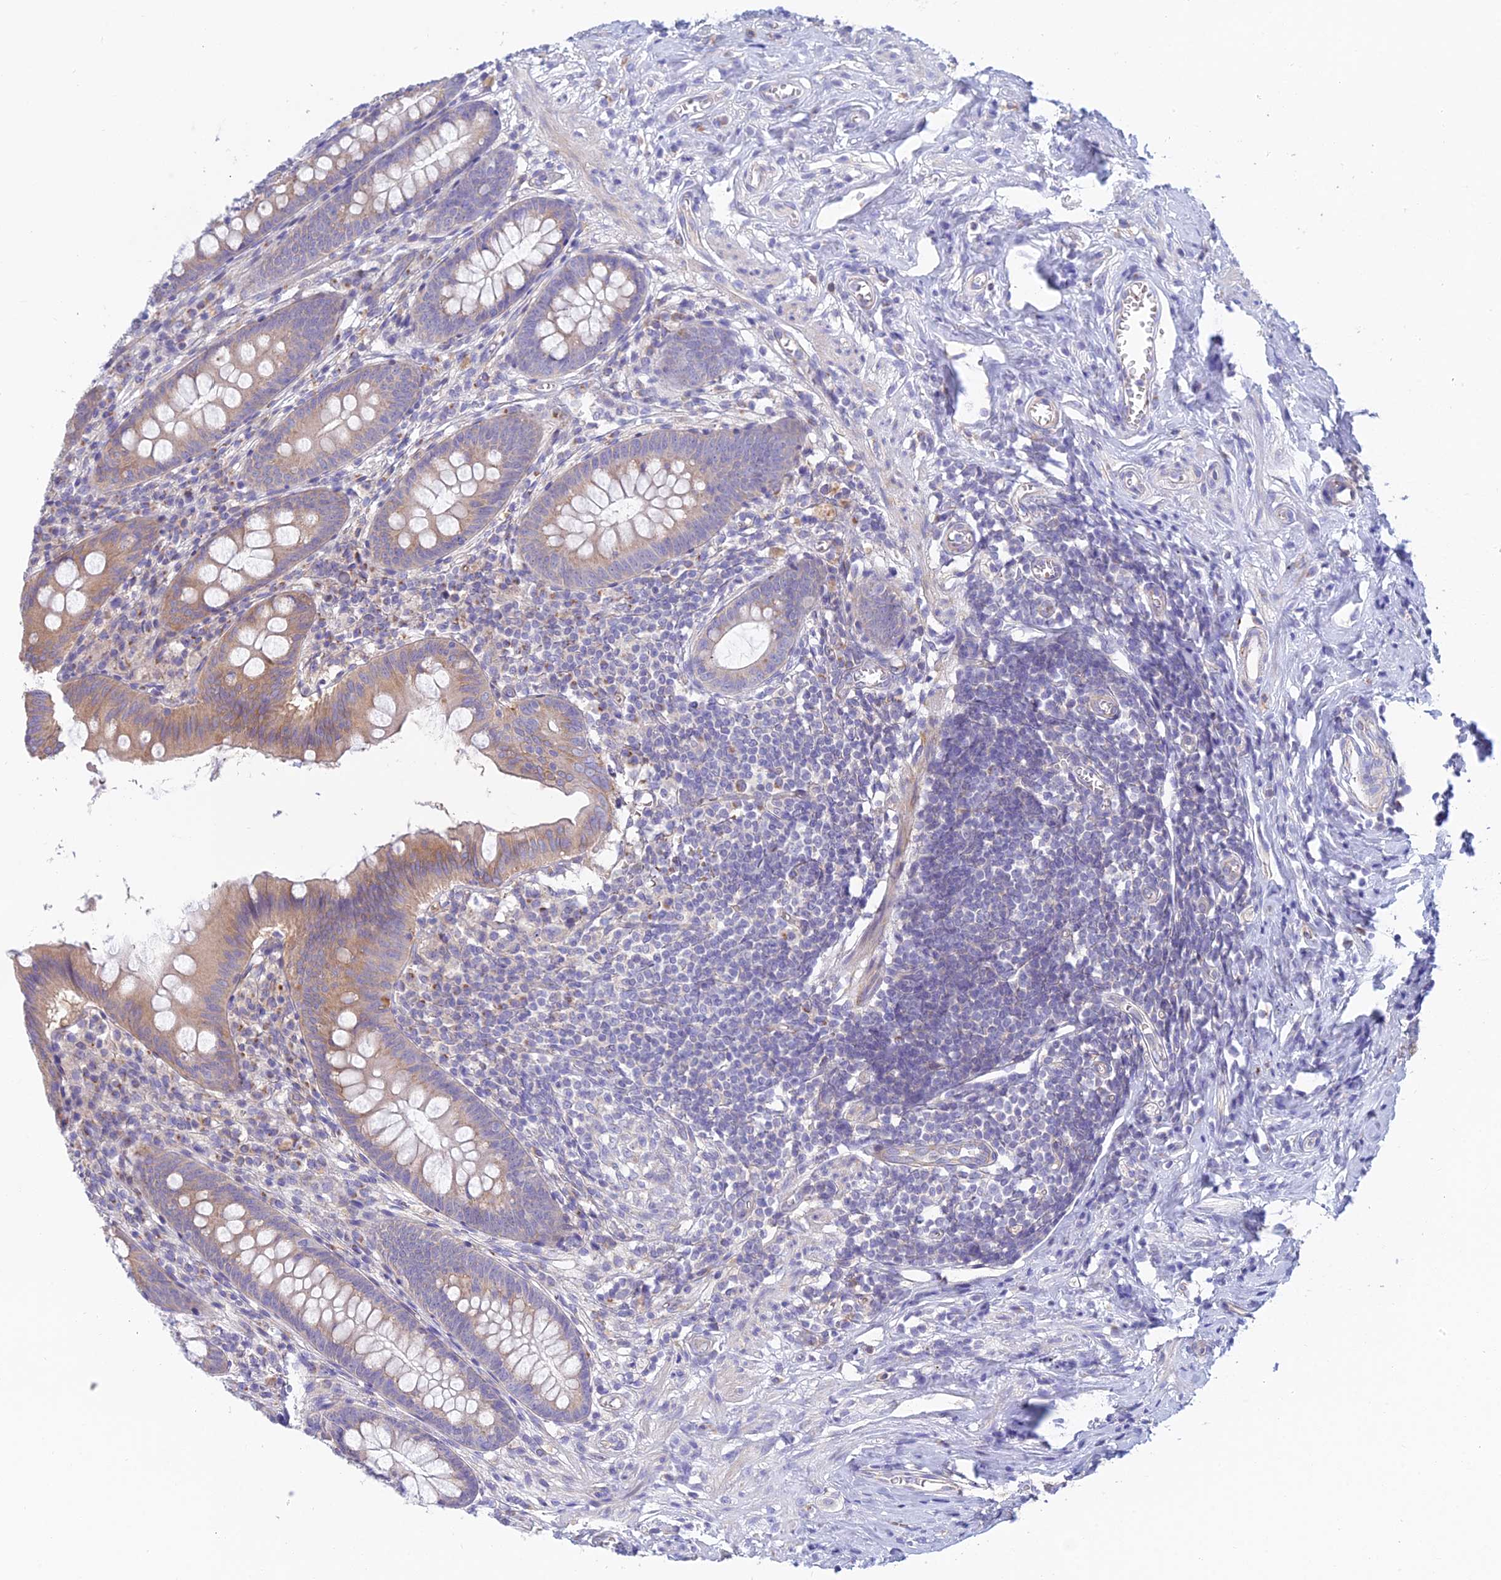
{"staining": {"intensity": "moderate", "quantity": "<25%", "location": "cytoplasmic/membranous"}, "tissue": "appendix", "cell_type": "Glandular cells", "image_type": "normal", "snomed": [{"axis": "morphology", "description": "Normal tissue, NOS"}, {"axis": "topography", "description": "Appendix"}], "caption": "A brown stain shows moderate cytoplasmic/membranous expression of a protein in glandular cells of unremarkable human appendix. Immunohistochemistry (ihc) stains the protein in brown and the nuclei are stained blue.", "gene": "ZNF564", "patient": {"sex": "female", "age": 51}}